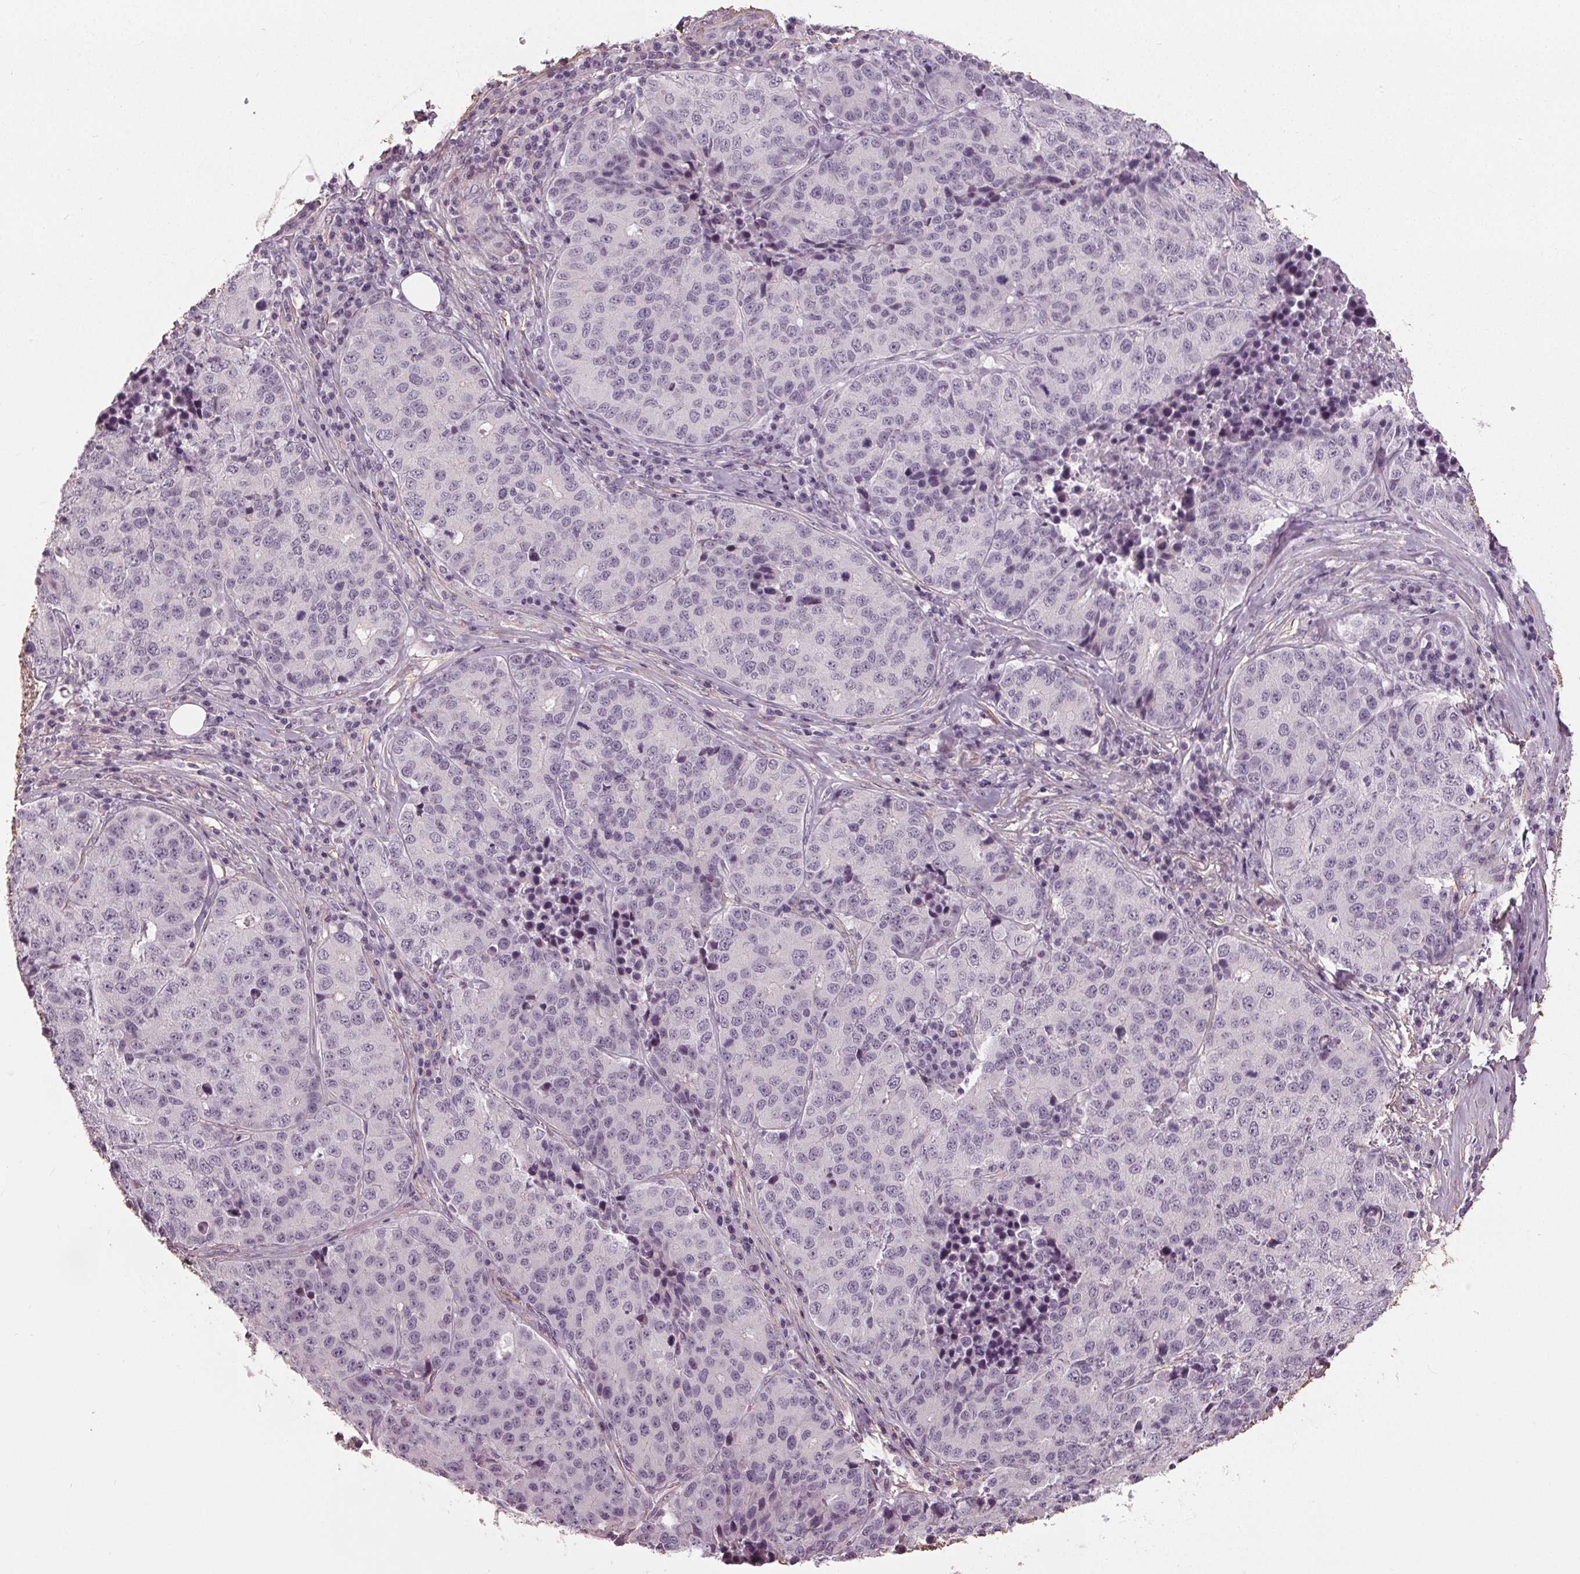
{"staining": {"intensity": "negative", "quantity": "none", "location": "none"}, "tissue": "stomach cancer", "cell_type": "Tumor cells", "image_type": "cancer", "snomed": [{"axis": "morphology", "description": "Adenocarcinoma, NOS"}, {"axis": "topography", "description": "Stomach"}], "caption": "Immunohistochemical staining of human stomach cancer (adenocarcinoma) shows no significant staining in tumor cells.", "gene": "PKP1", "patient": {"sex": "male", "age": 71}}